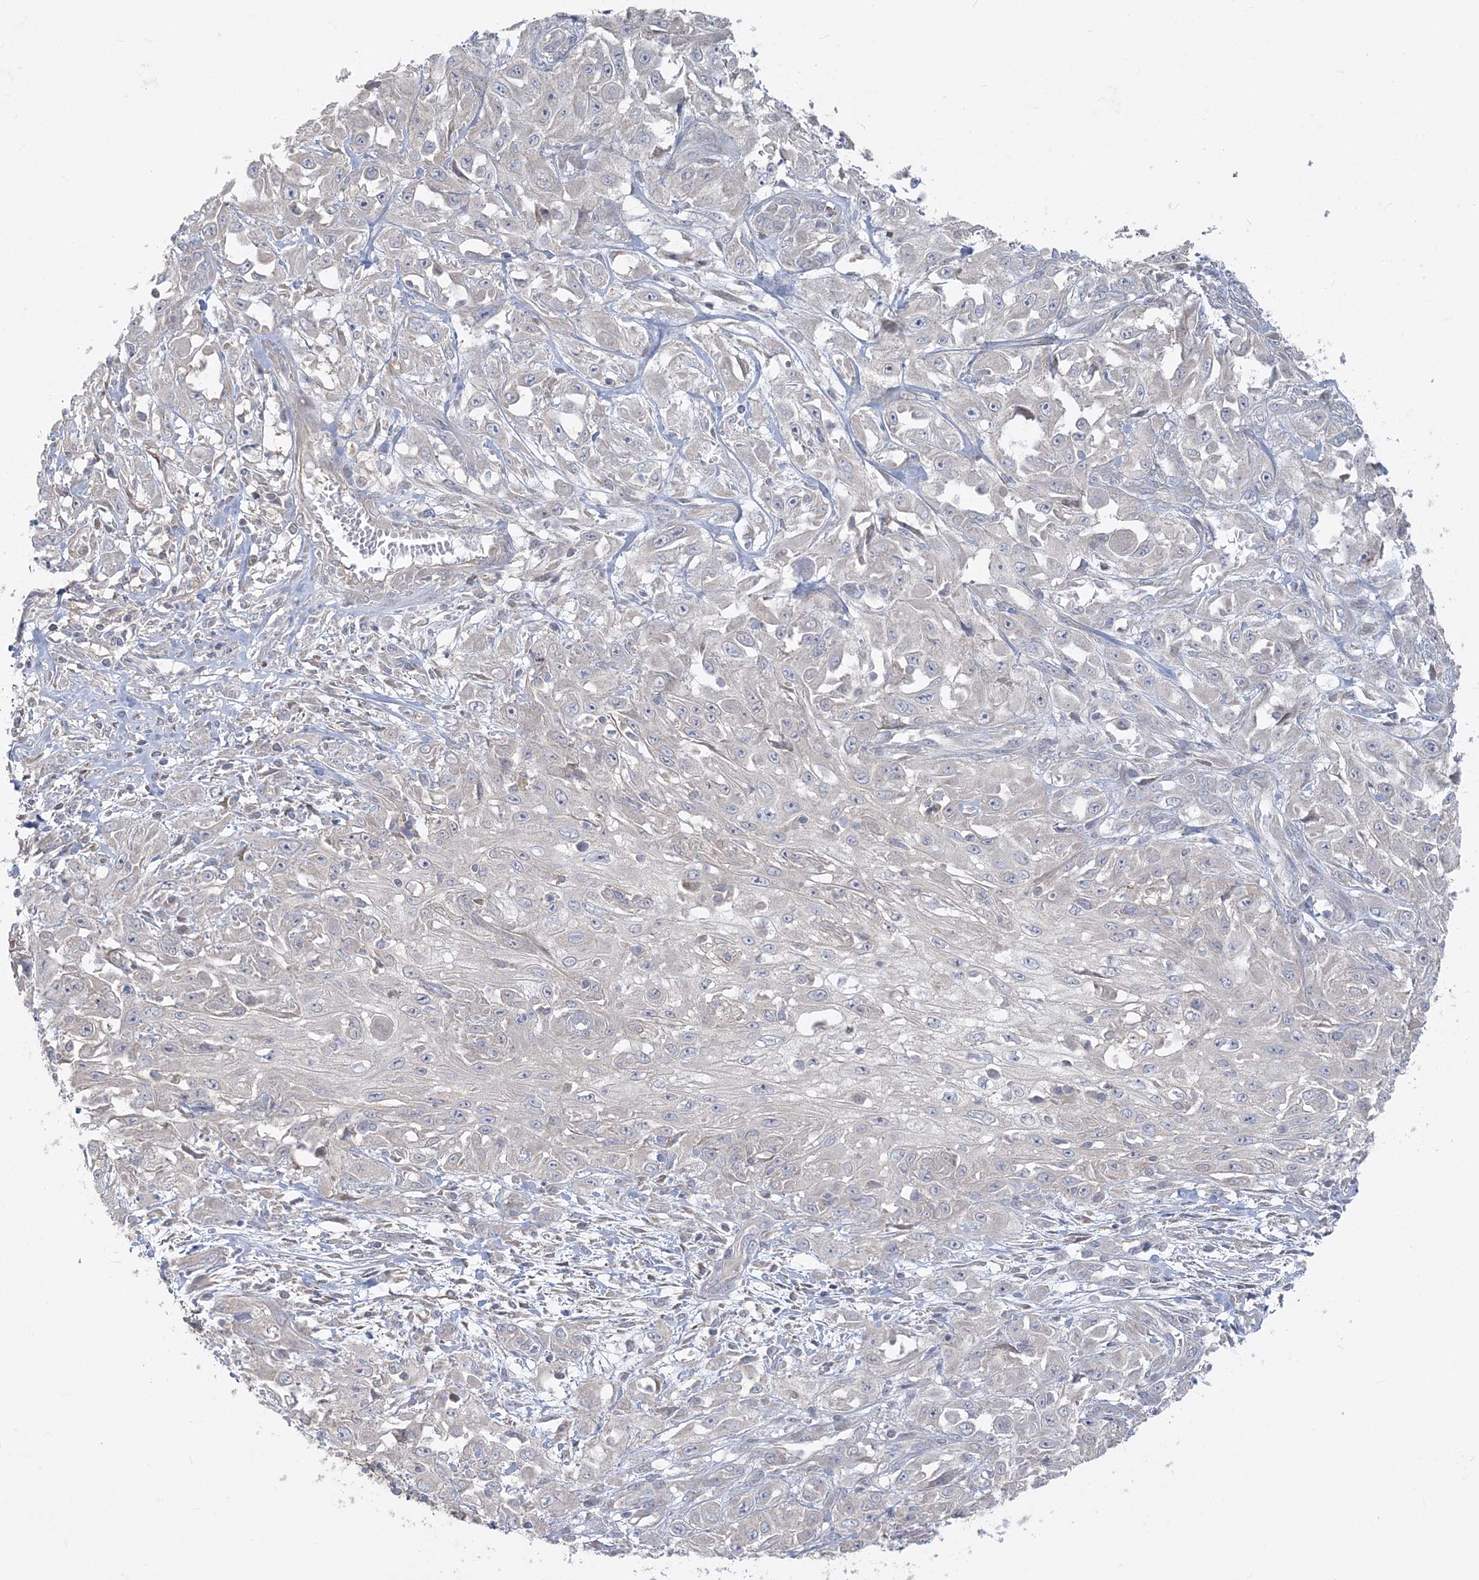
{"staining": {"intensity": "negative", "quantity": "none", "location": "none"}, "tissue": "skin cancer", "cell_type": "Tumor cells", "image_type": "cancer", "snomed": [{"axis": "morphology", "description": "Squamous cell carcinoma, NOS"}, {"axis": "morphology", "description": "Squamous cell carcinoma, metastatic, NOS"}, {"axis": "topography", "description": "Skin"}, {"axis": "topography", "description": "Lymph node"}], "caption": "Human squamous cell carcinoma (skin) stained for a protein using immunohistochemistry (IHC) displays no staining in tumor cells.", "gene": "ZC3H6", "patient": {"sex": "male", "age": 75}}